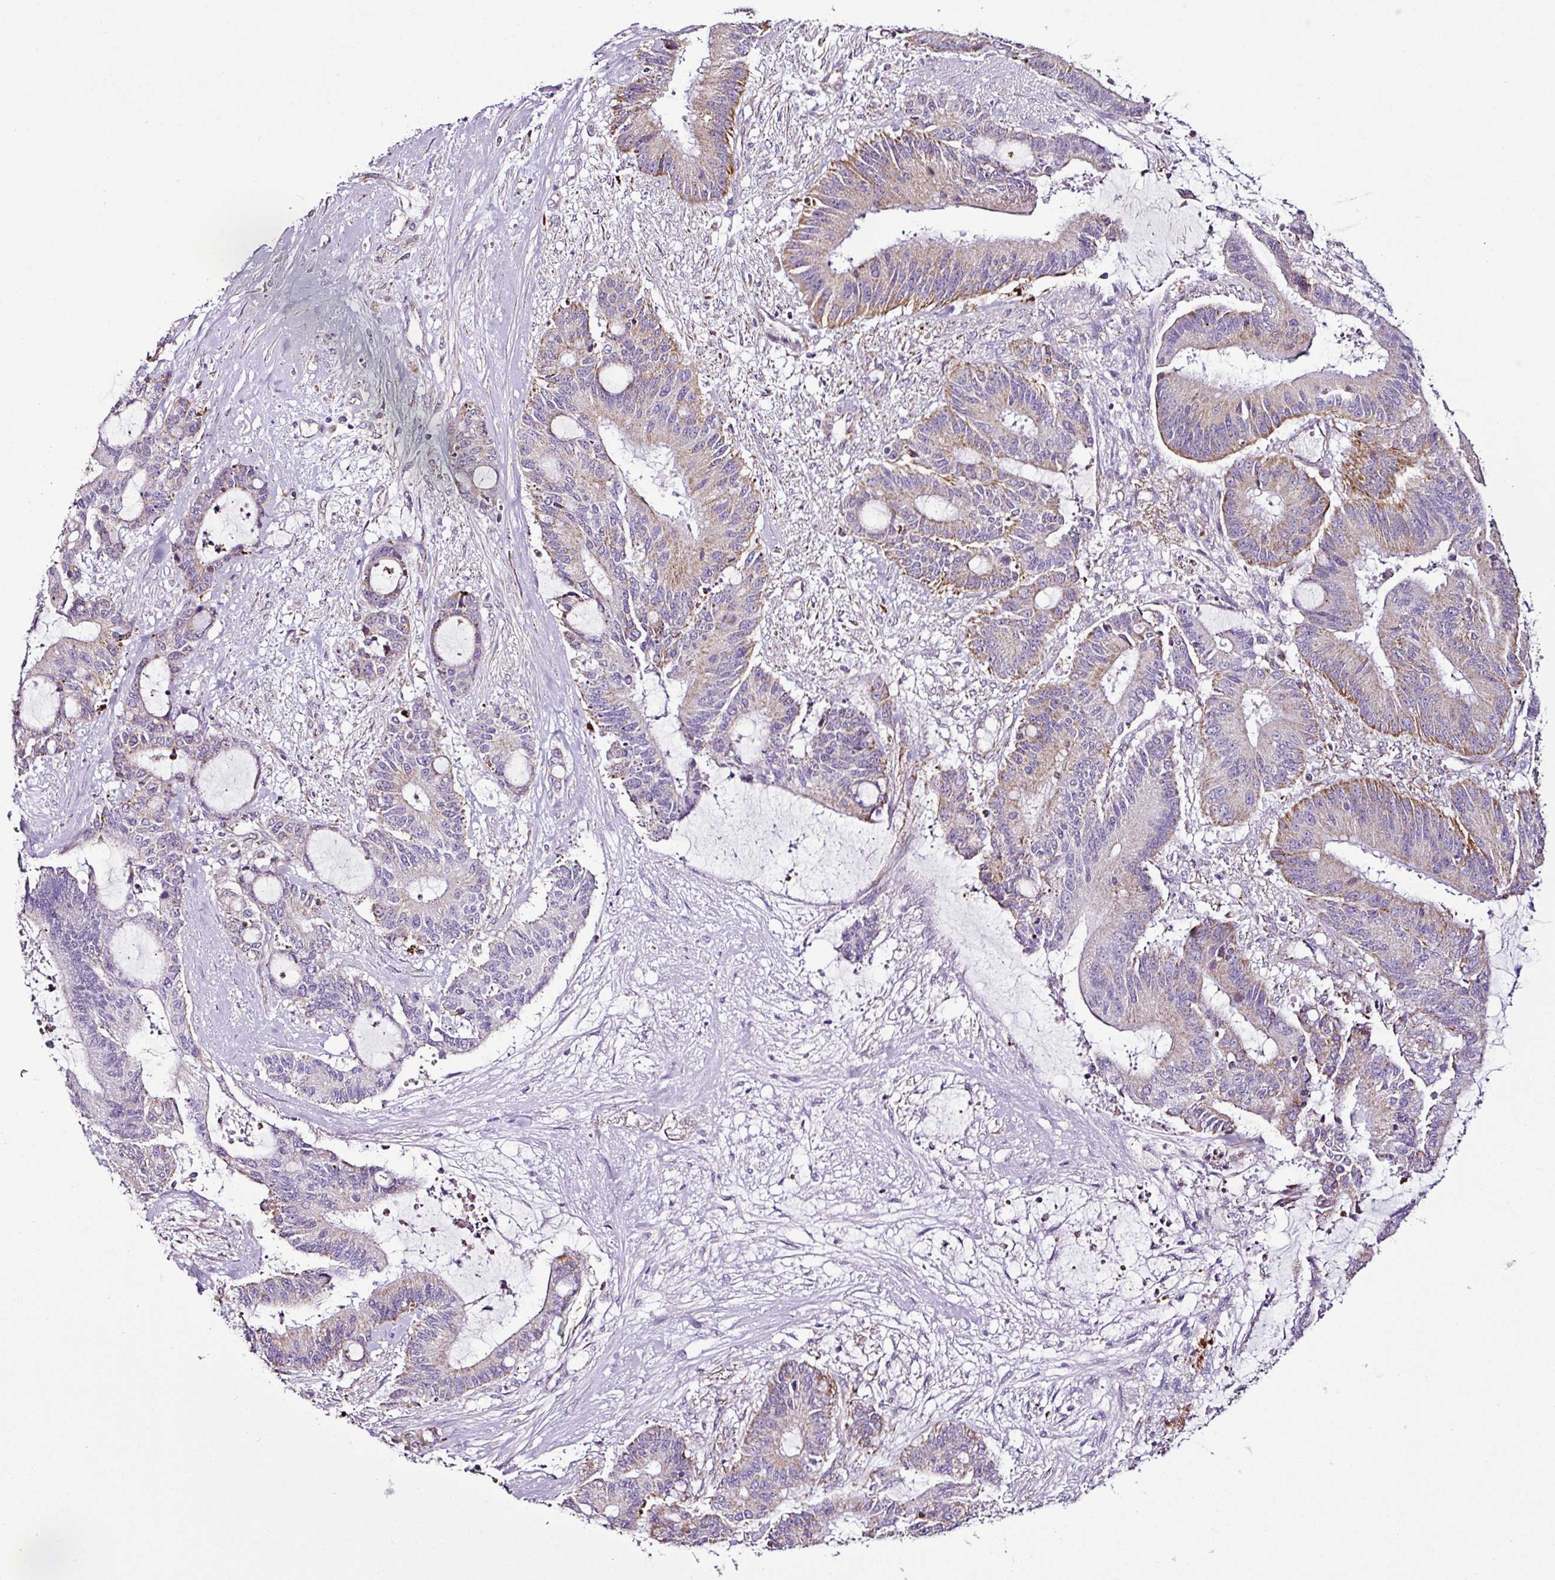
{"staining": {"intensity": "moderate", "quantity": "<25%", "location": "cytoplasmic/membranous"}, "tissue": "liver cancer", "cell_type": "Tumor cells", "image_type": "cancer", "snomed": [{"axis": "morphology", "description": "Normal tissue, NOS"}, {"axis": "morphology", "description": "Cholangiocarcinoma"}, {"axis": "topography", "description": "Liver"}, {"axis": "topography", "description": "Peripheral nerve tissue"}], "caption": "Liver cancer (cholangiocarcinoma) stained with IHC shows moderate cytoplasmic/membranous staining in about <25% of tumor cells.", "gene": "DPAGT1", "patient": {"sex": "female", "age": 73}}